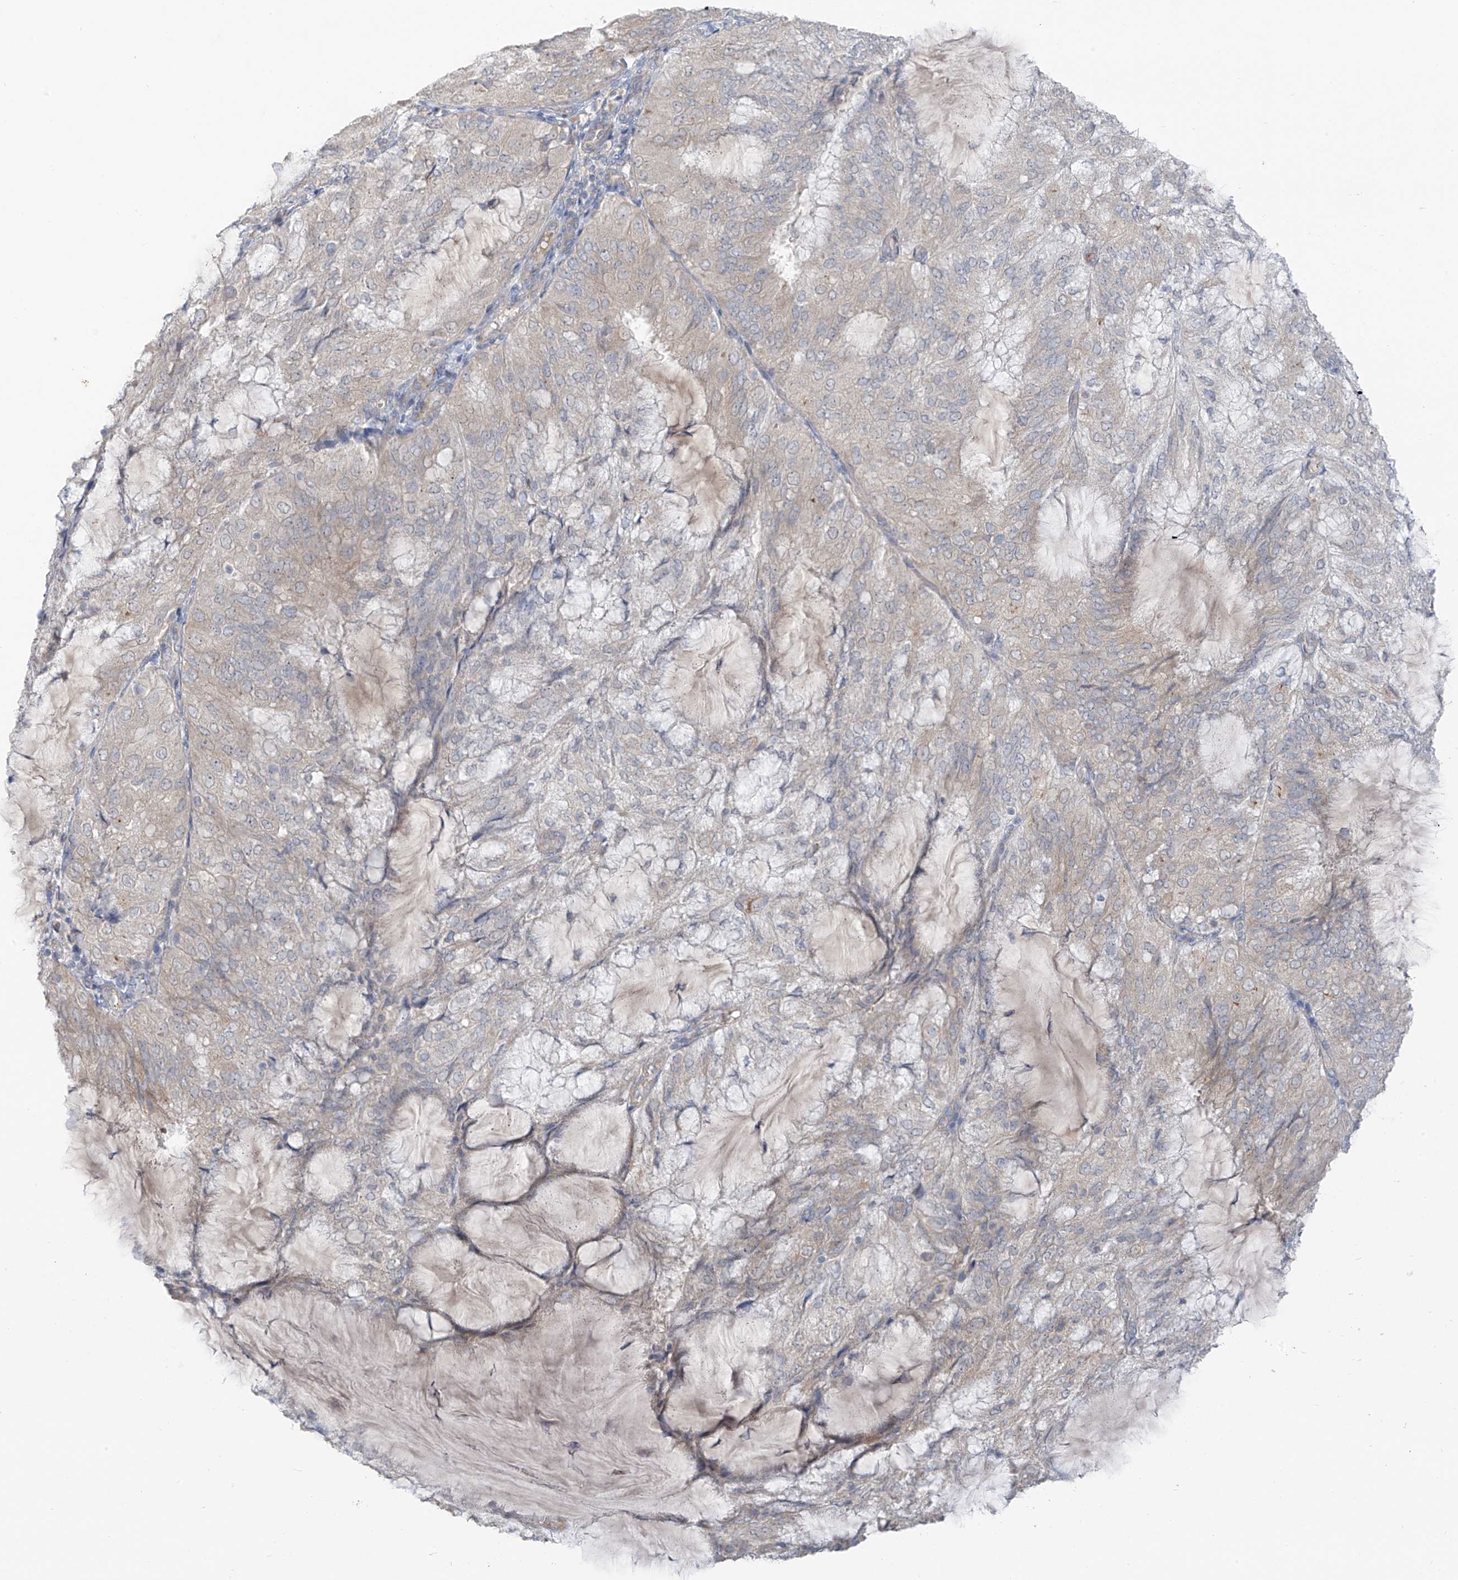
{"staining": {"intensity": "weak", "quantity": "25%-75%", "location": "cytoplasmic/membranous"}, "tissue": "endometrial cancer", "cell_type": "Tumor cells", "image_type": "cancer", "snomed": [{"axis": "morphology", "description": "Adenocarcinoma, NOS"}, {"axis": "topography", "description": "Endometrium"}], "caption": "A brown stain shows weak cytoplasmic/membranous positivity of a protein in endometrial adenocarcinoma tumor cells.", "gene": "NALCN", "patient": {"sex": "female", "age": 81}}